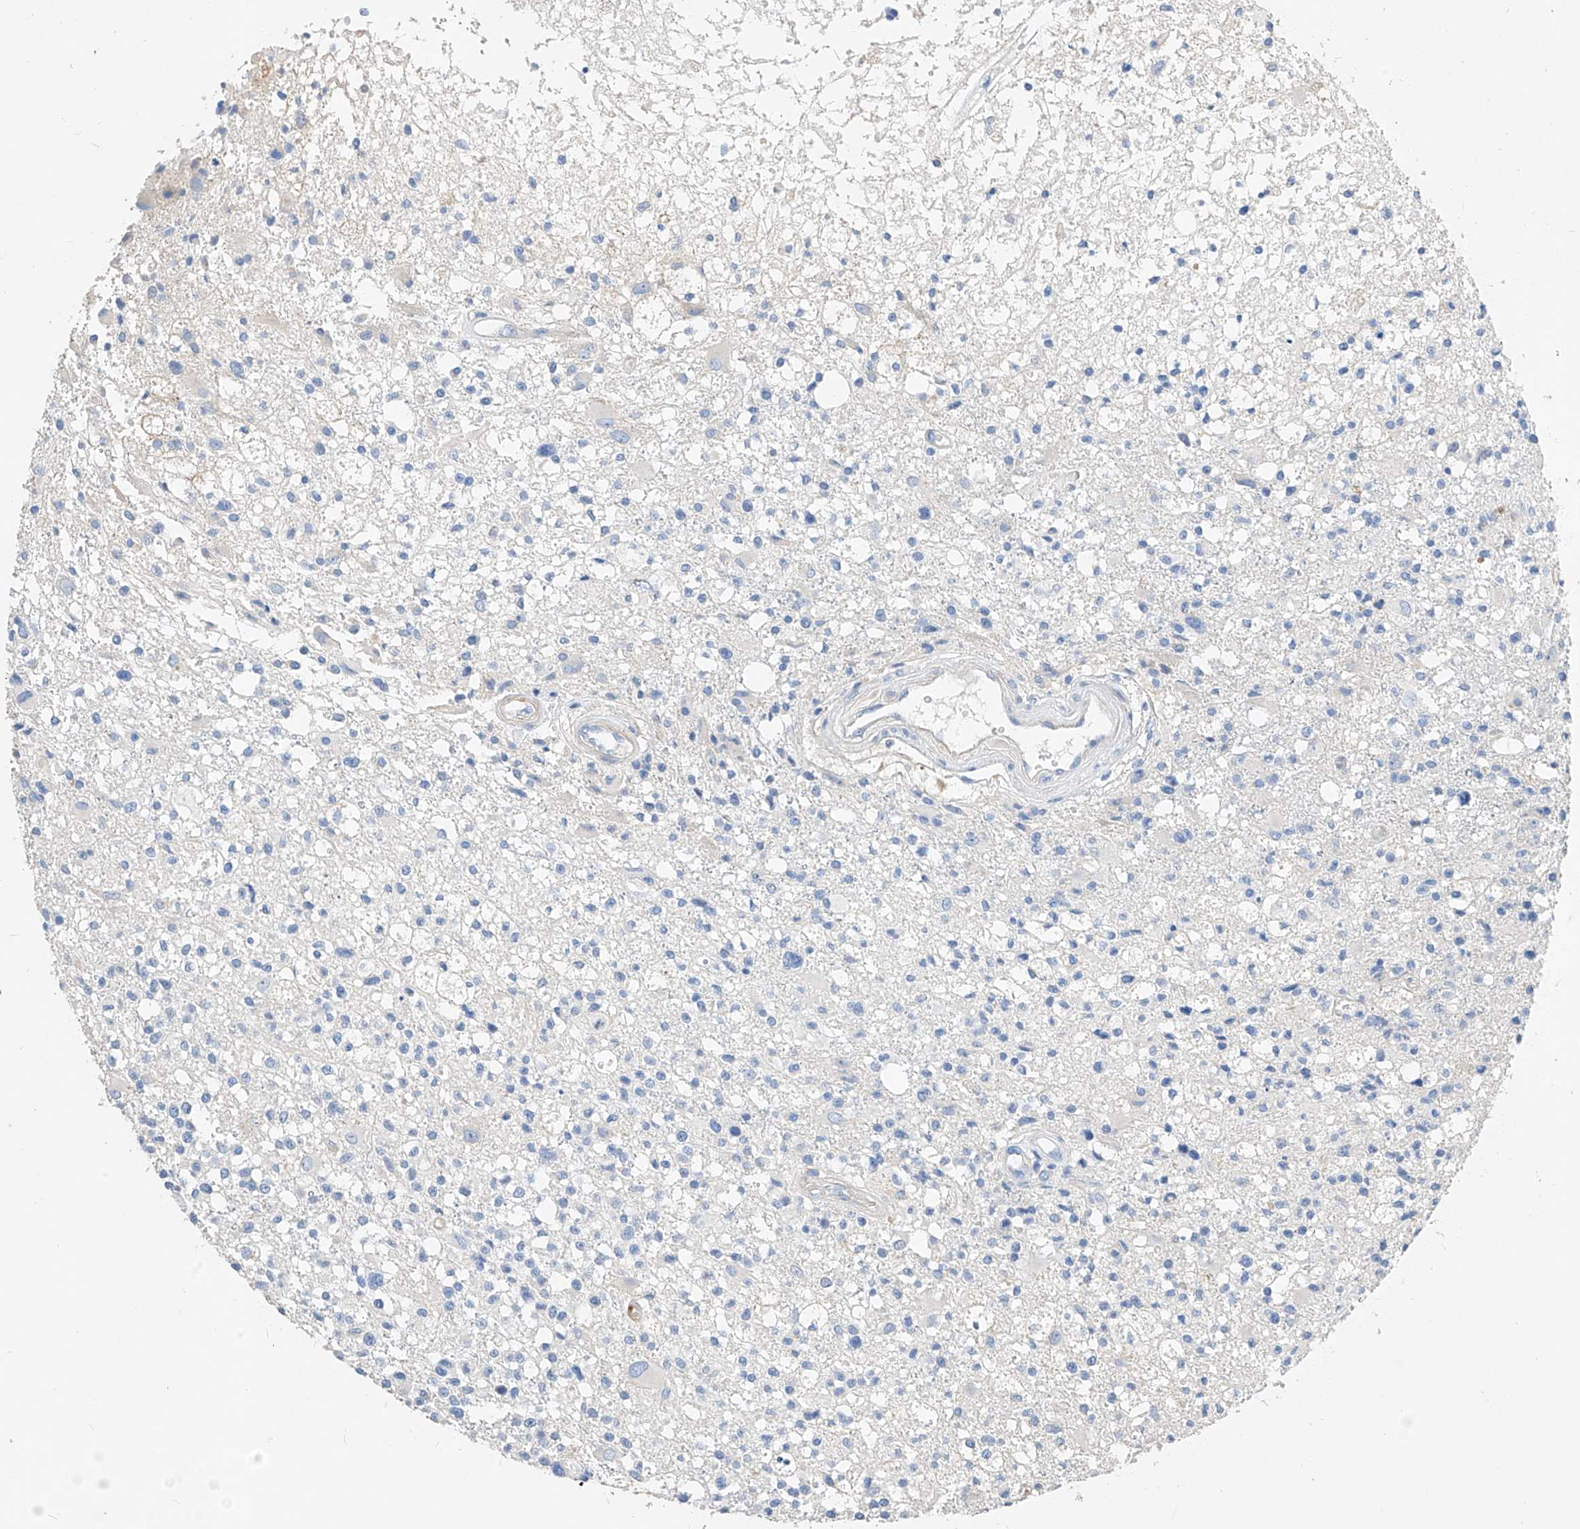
{"staining": {"intensity": "negative", "quantity": "none", "location": "none"}, "tissue": "glioma", "cell_type": "Tumor cells", "image_type": "cancer", "snomed": [{"axis": "morphology", "description": "Glioma, malignant, High grade"}, {"axis": "morphology", "description": "Glioblastoma, NOS"}, {"axis": "topography", "description": "Brain"}], "caption": "Micrograph shows no protein positivity in tumor cells of malignant glioma (high-grade) tissue.", "gene": "SCGB2A1", "patient": {"sex": "male", "age": 60}}